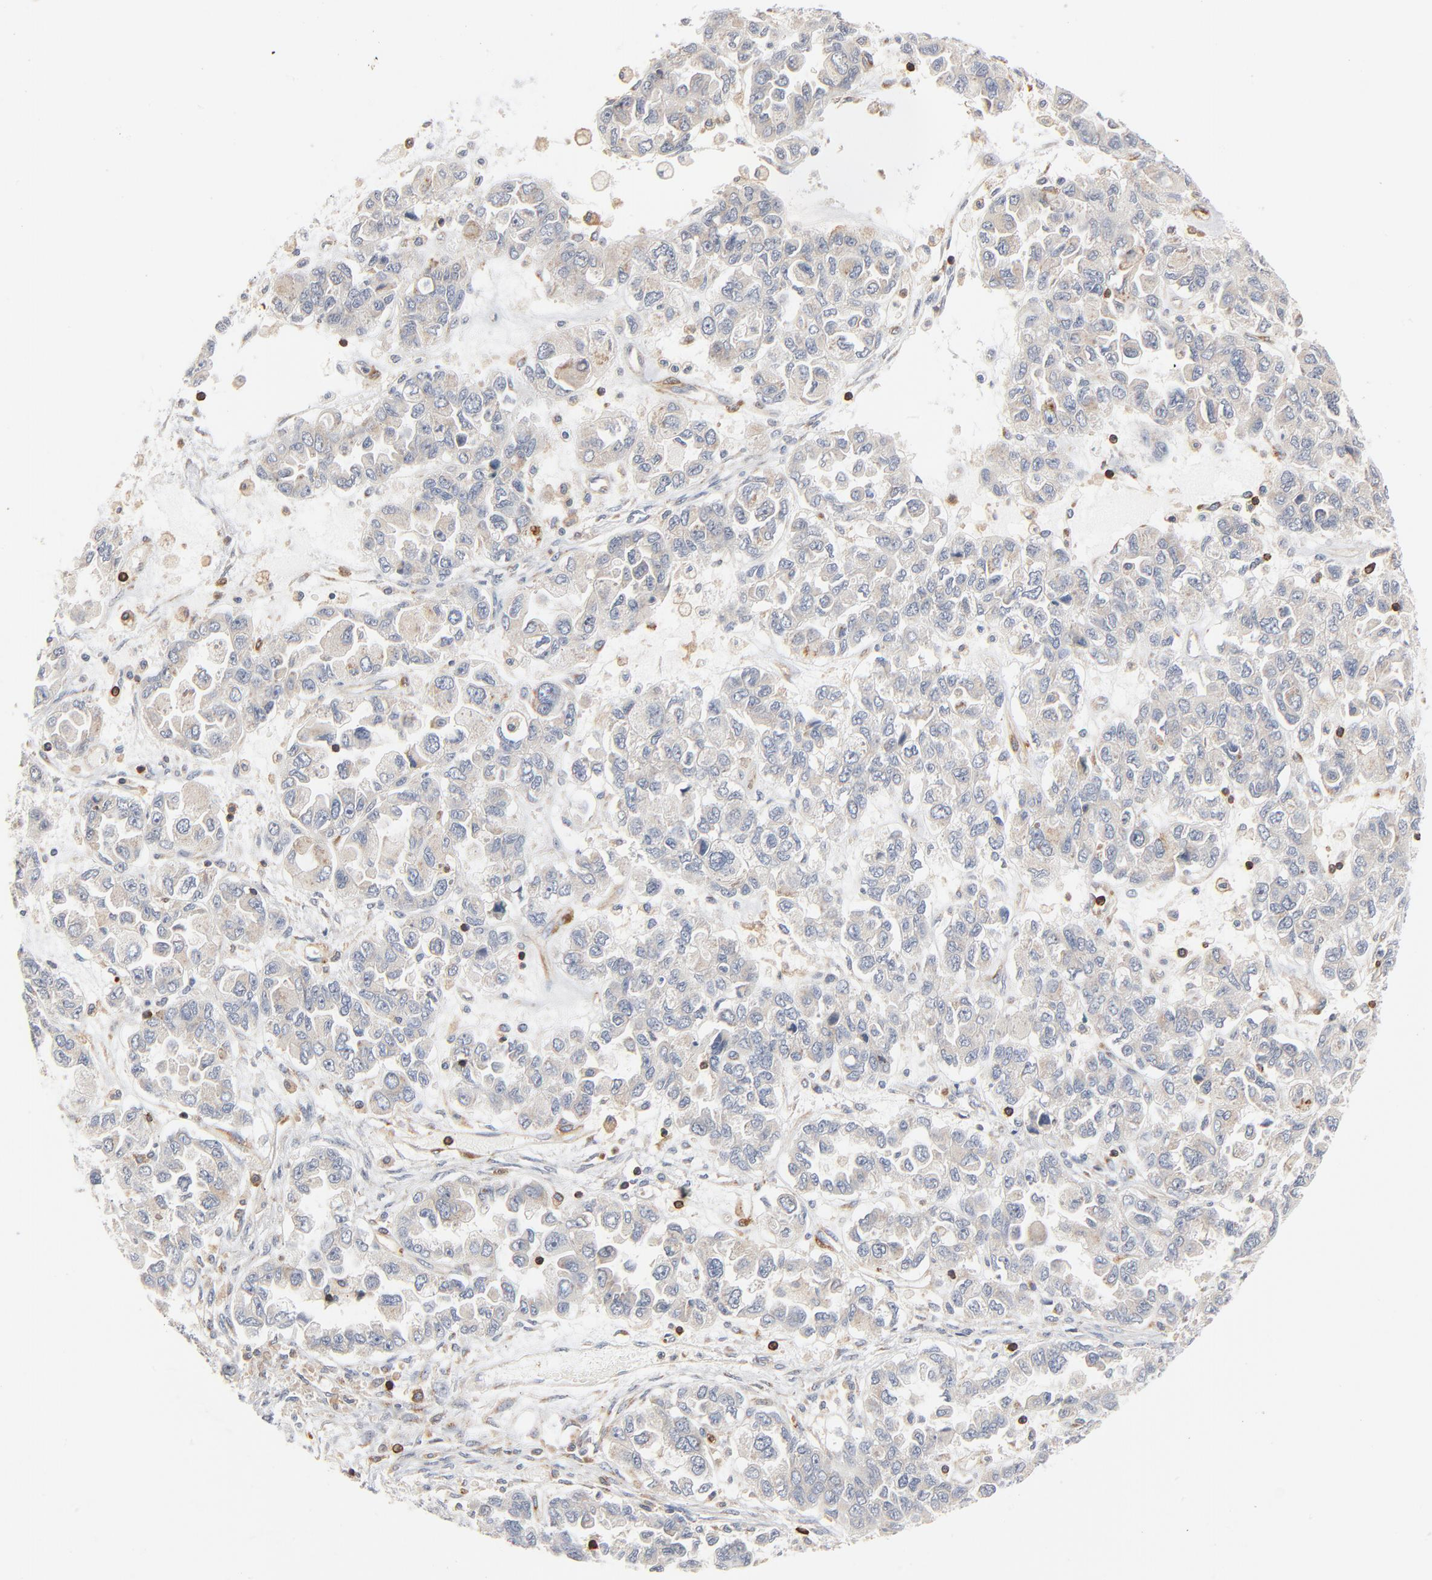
{"staining": {"intensity": "negative", "quantity": "none", "location": "none"}, "tissue": "ovarian cancer", "cell_type": "Tumor cells", "image_type": "cancer", "snomed": [{"axis": "morphology", "description": "Cystadenocarcinoma, serous, NOS"}, {"axis": "topography", "description": "Ovary"}], "caption": "This is a photomicrograph of IHC staining of ovarian cancer, which shows no expression in tumor cells. (DAB (3,3'-diaminobenzidine) immunohistochemistry (IHC) visualized using brightfield microscopy, high magnification).", "gene": "SH3KBP1", "patient": {"sex": "female", "age": 84}}